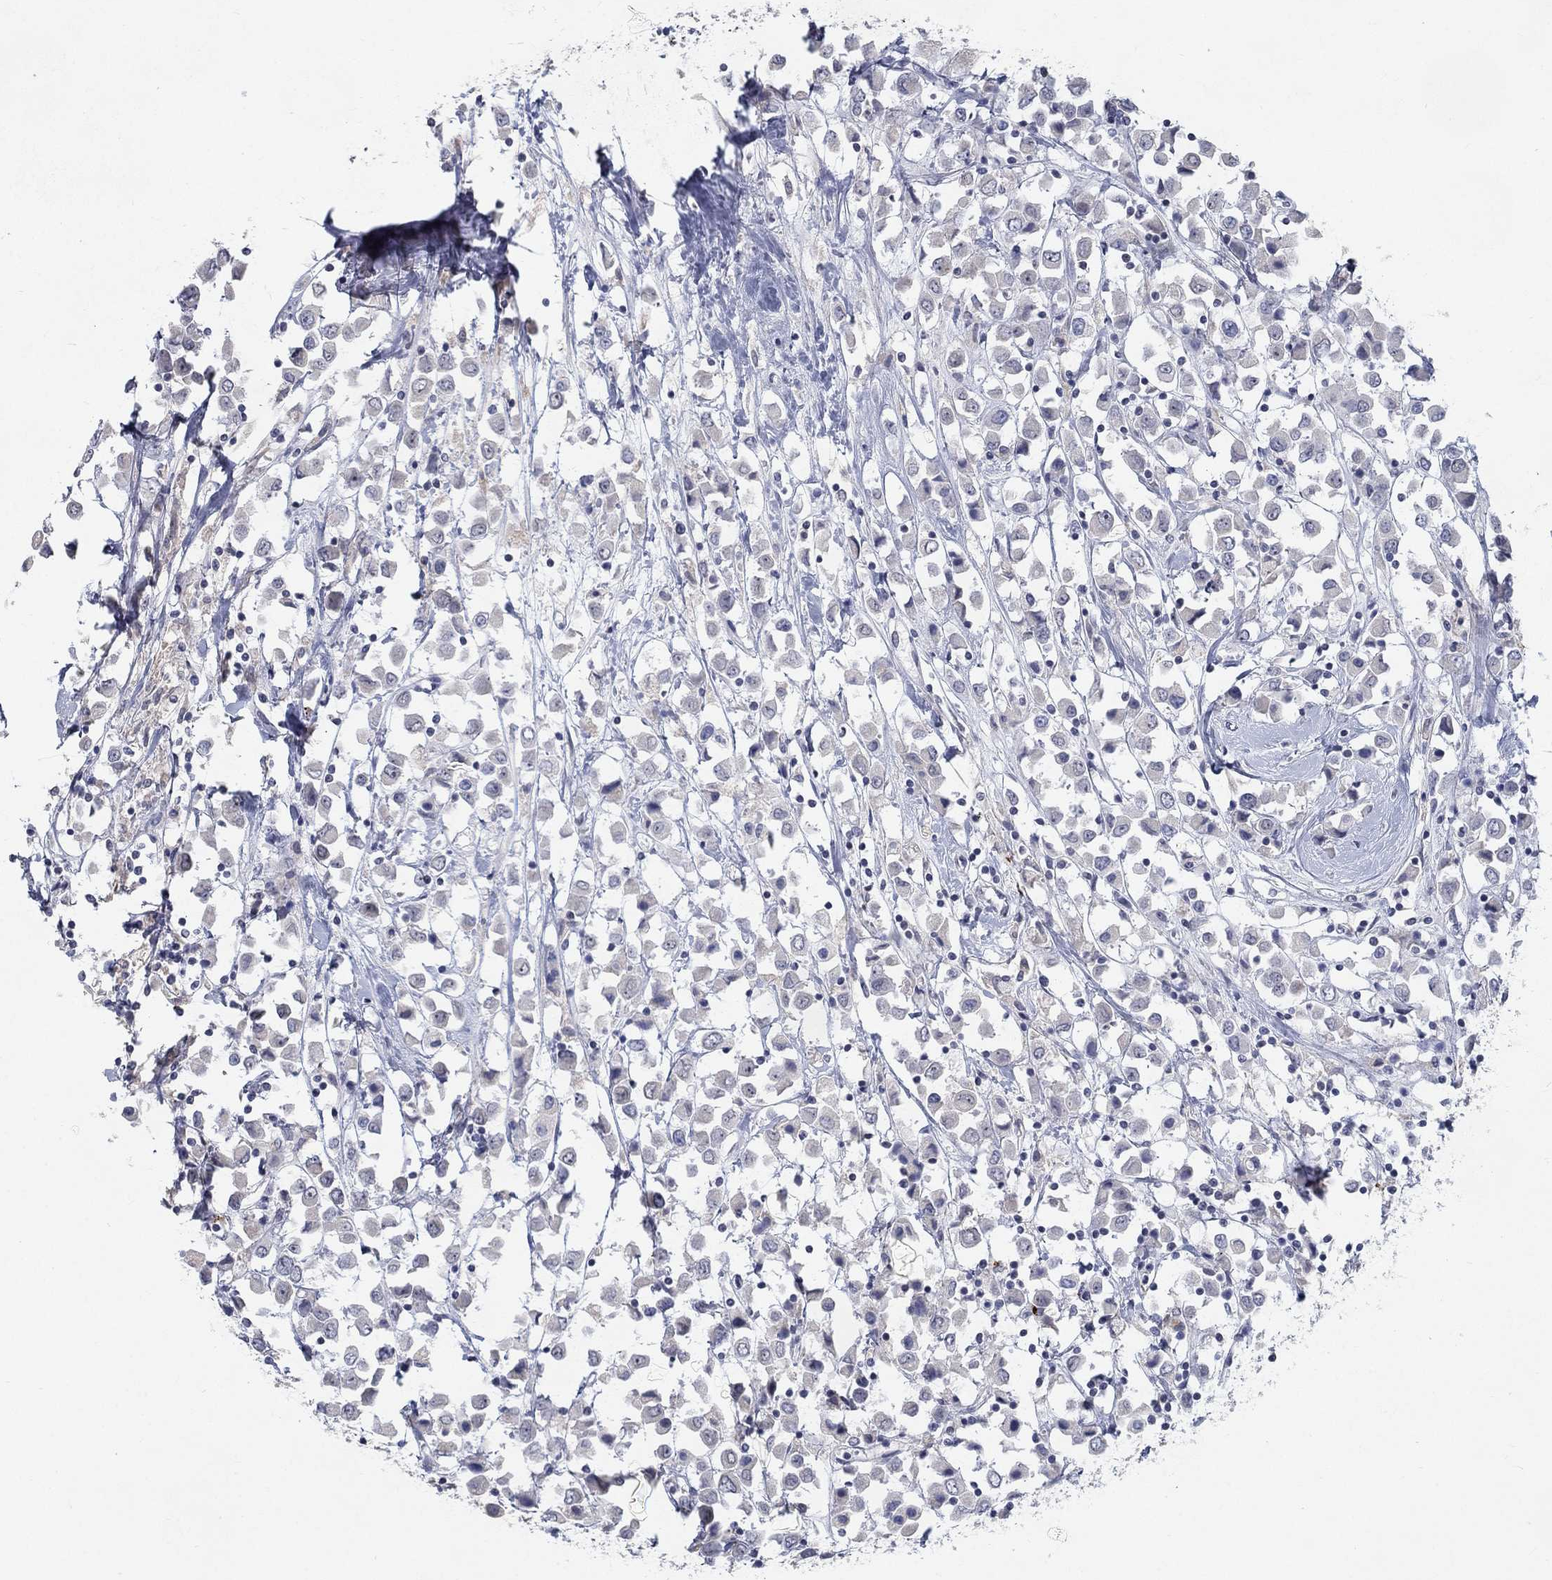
{"staining": {"intensity": "negative", "quantity": "none", "location": "none"}, "tissue": "breast cancer", "cell_type": "Tumor cells", "image_type": "cancer", "snomed": [{"axis": "morphology", "description": "Duct carcinoma"}, {"axis": "topography", "description": "Breast"}], "caption": "High magnification brightfield microscopy of breast infiltrating ductal carcinoma stained with DAB (brown) and counterstained with hematoxylin (blue): tumor cells show no significant staining.", "gene": "MTSS2", "patient": {"sex": "female", "age": 61}}